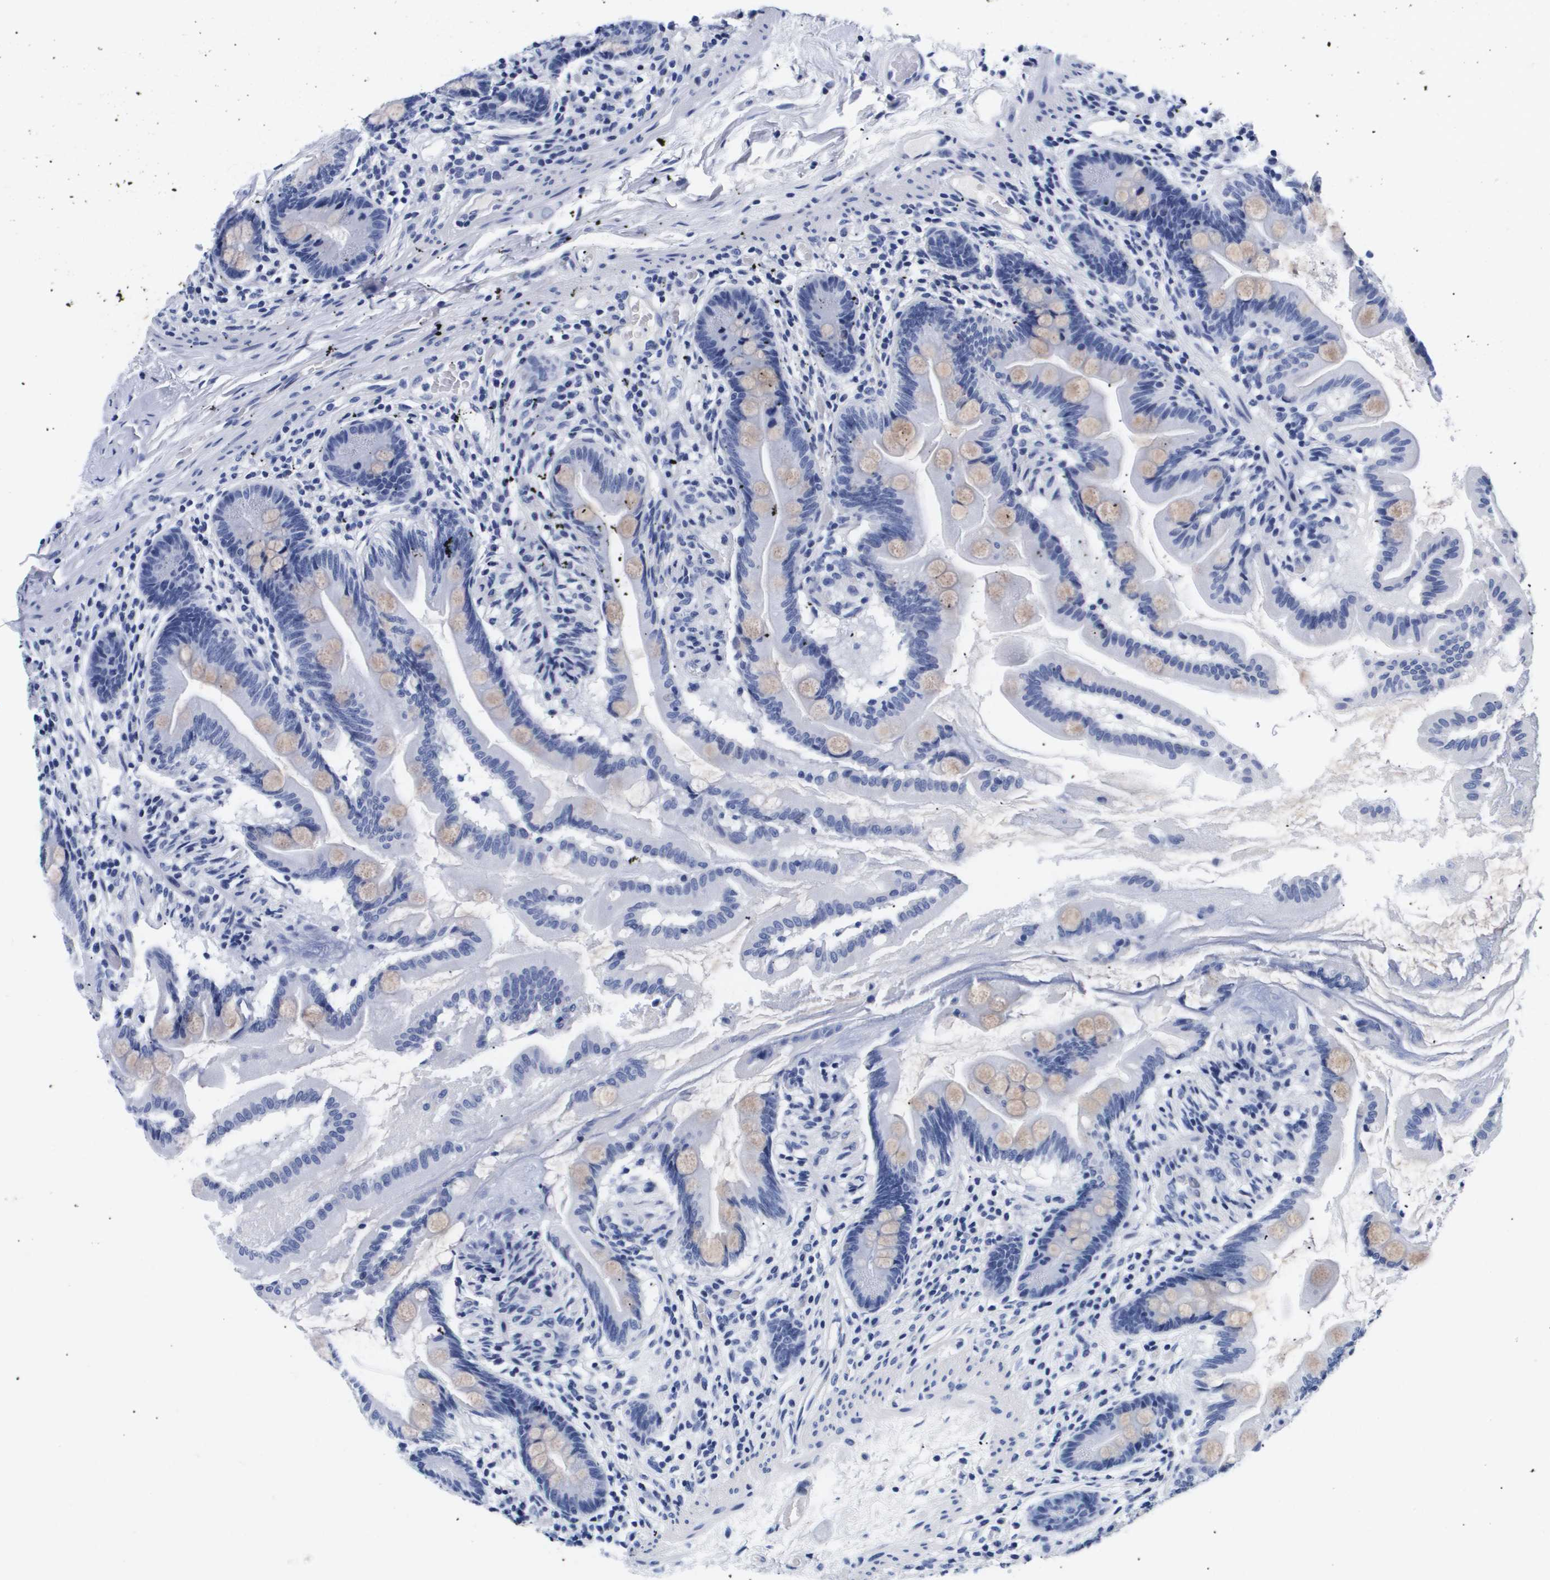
{"staining": {"intensity": "negative", "quantity": "none", "location": "none"}, "tissue": "small intestine", "cell_type": "Glandular cells", "image_type": "normal", "snomed": [{"axis": "morphology", "description": "Normal tissue, NOS"}, {"axis": "topography", "description": "Small intestine"}], "caption": "Histopathology image shows no significant protein staining in glandular cells of unremarkable small intestine.", "gene": "ATP6V0A4", "patient": {"sex": "female", "age": 56}}